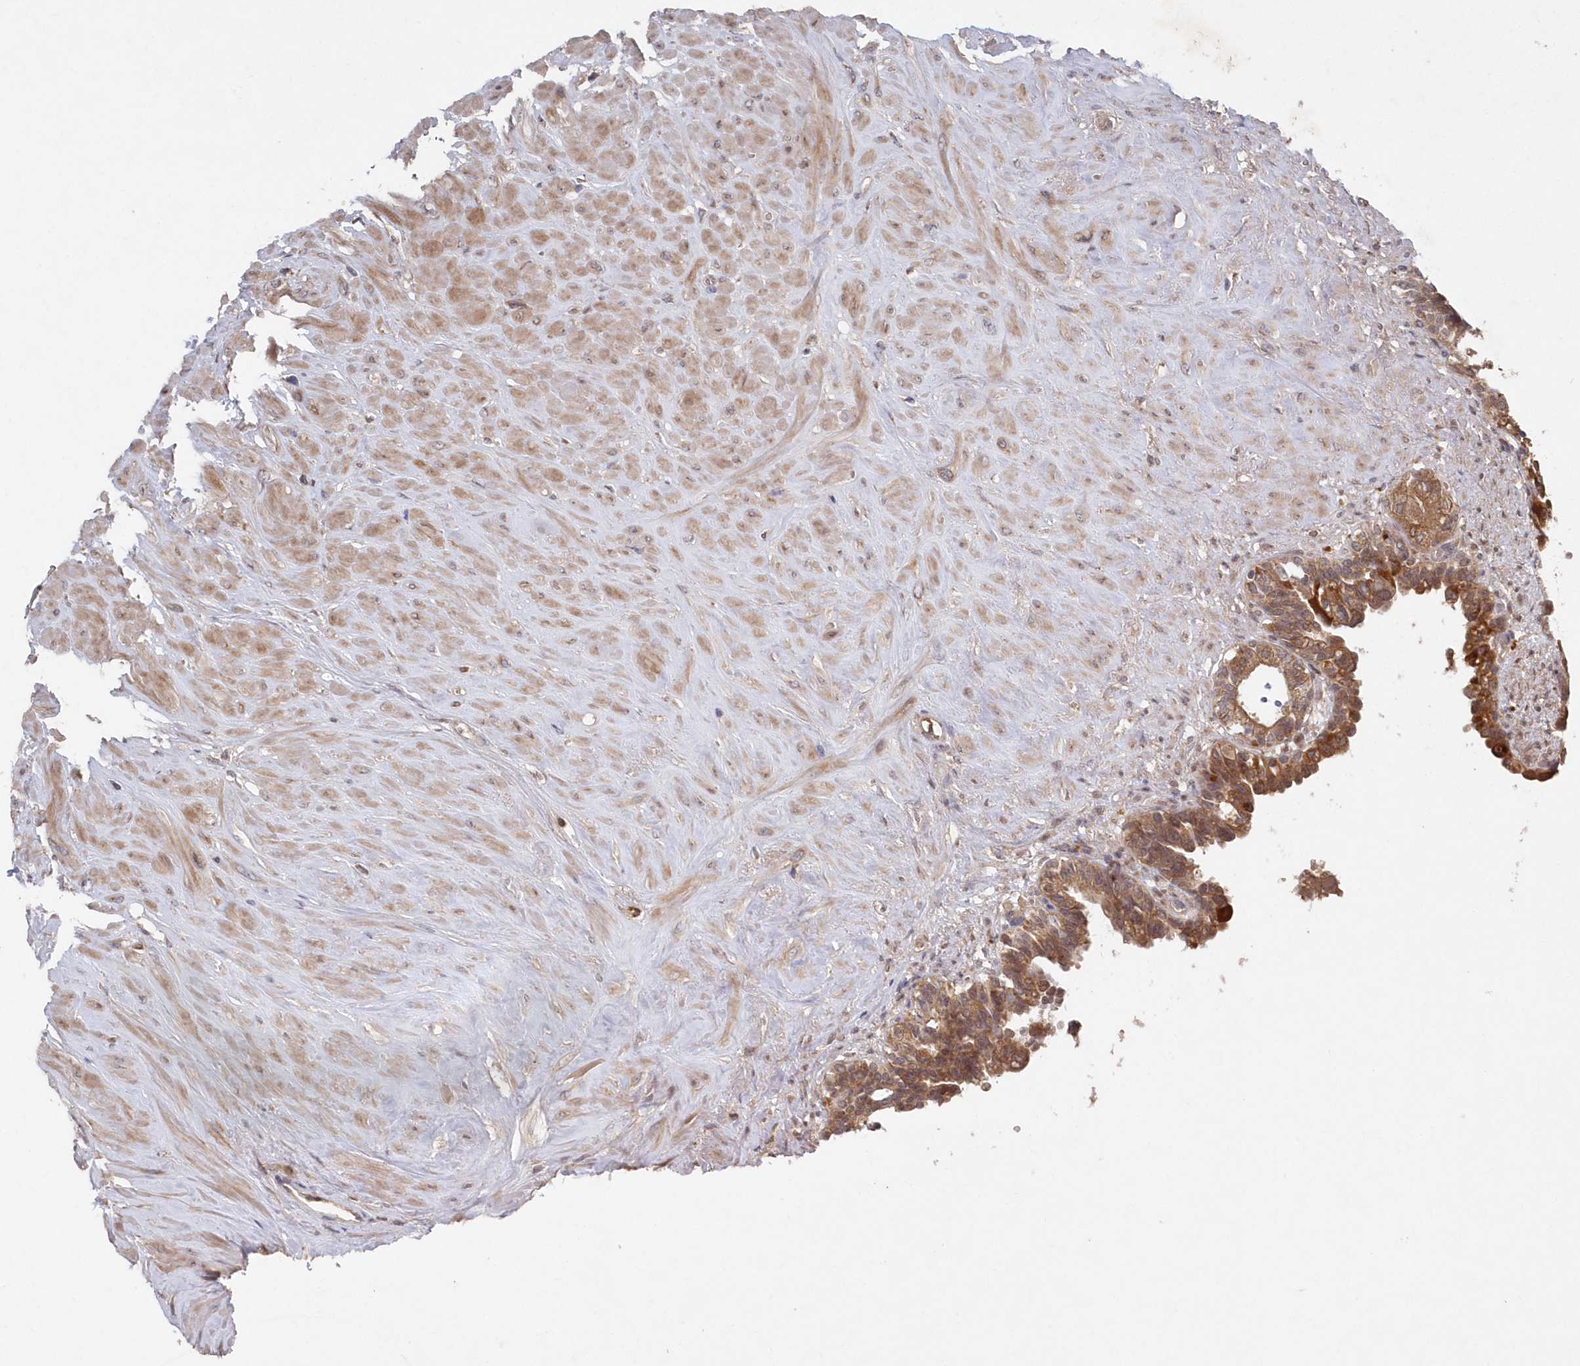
{"staining": {"intensity": "moderate", "quantity": ">75%", "location": "cytoplasmic/membranous"}, "tissue": "seminal vesicle", "cell_type": "Glandular cells", "image_type": "normal", "snomed": [{"axis": "morphology", "description": "Normal tissue, NOS"}, {"axis": "topography", "description": "Seminal veicle"}], "caption": "IHC photomicrograph of normal human seminal vesicle stained for a protein (brown), which reveals medium levels of moderate cytoplasmic/membranous expression in approximately >75% of glandular cells.", "gene": "ASNSD1", "patient": {"sex": "male", "age": 63}}